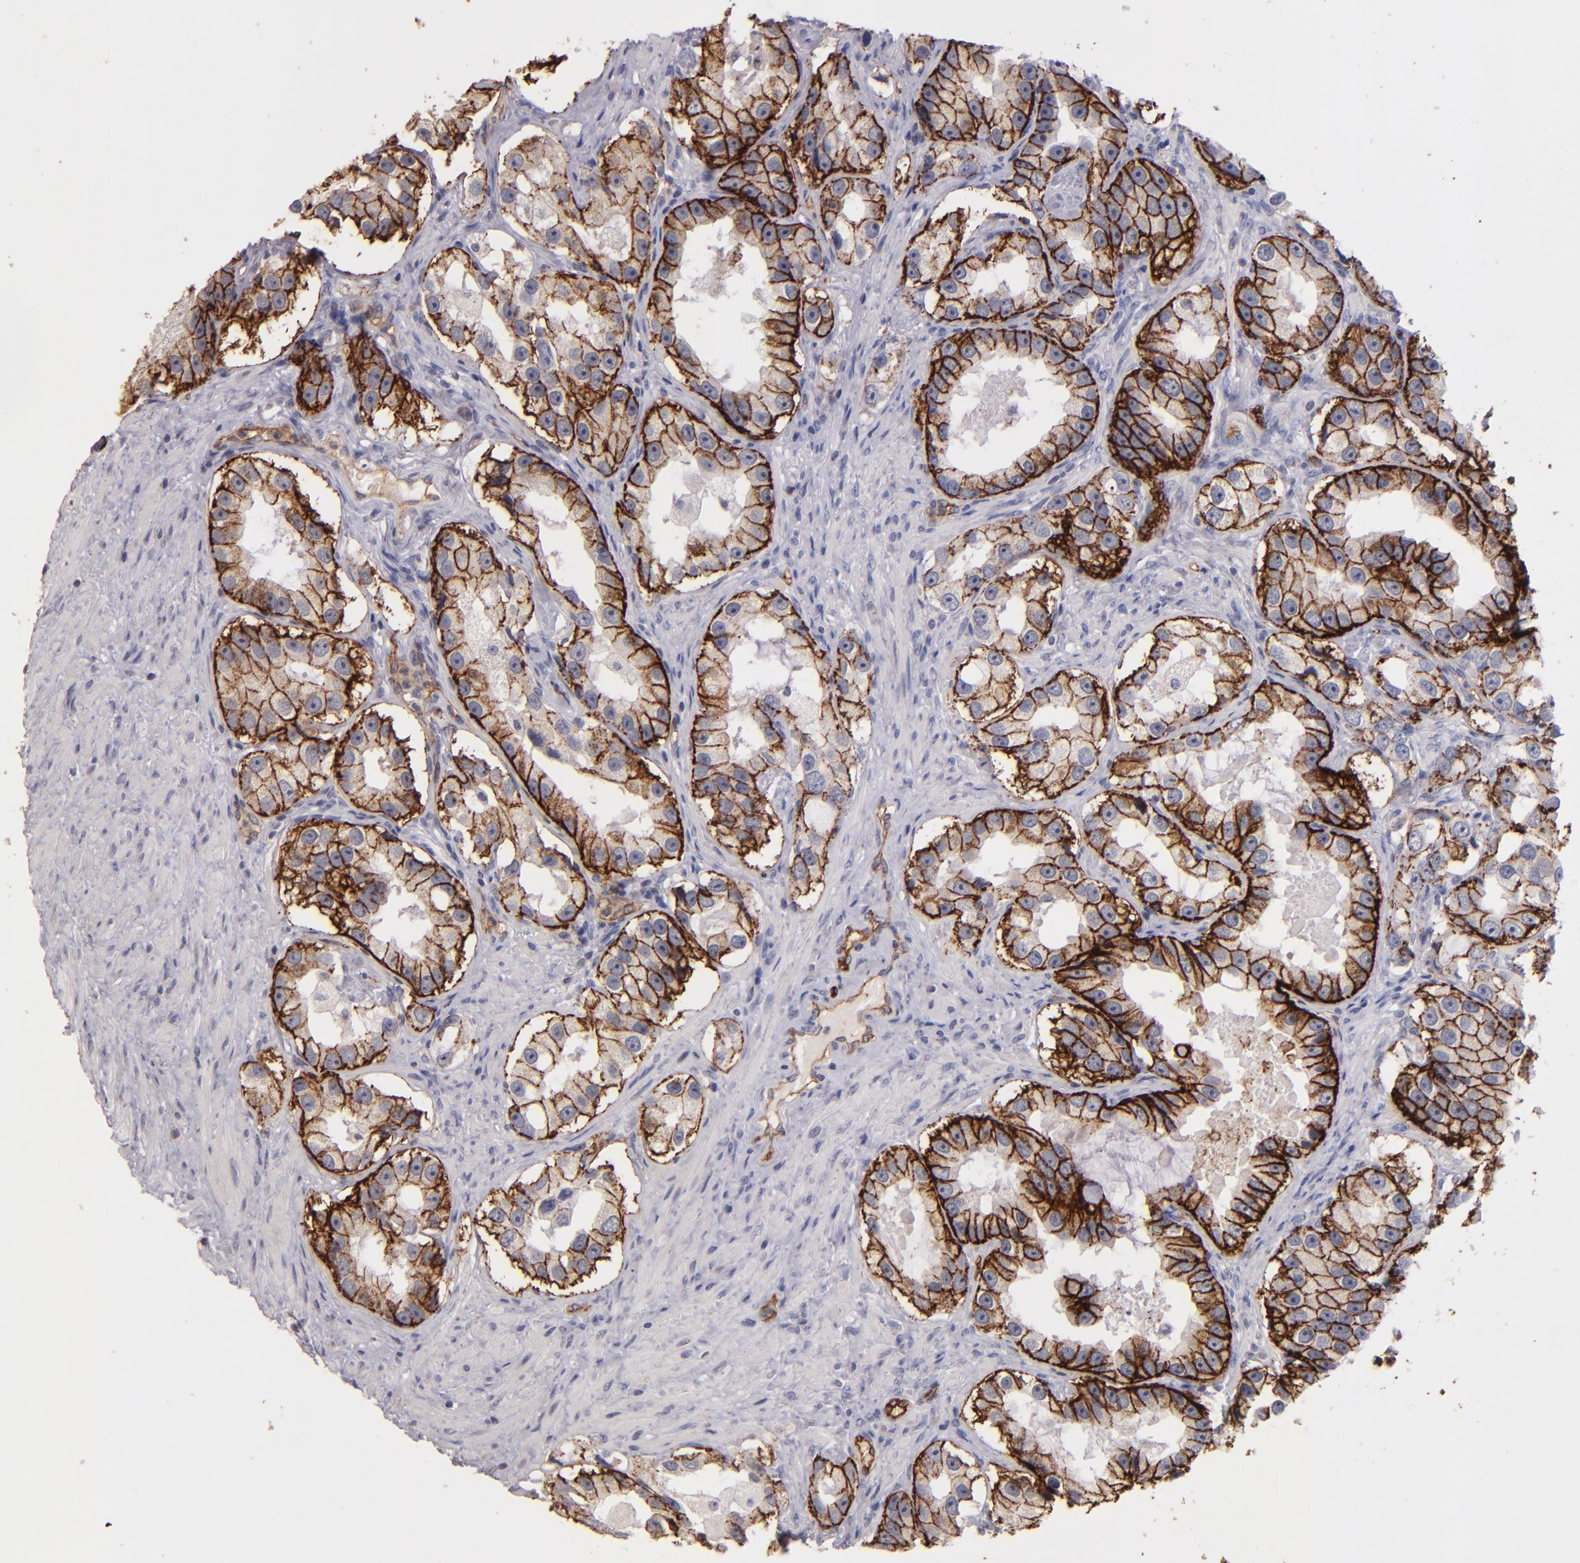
{"staining": {"intensity": "strong", "quantity": ">75%", "location": "cytoplasmic/membranous"}, "tissue": "prostate cancer", "cell_type": "Tumor cells", "image_type": "cancer", "snomed": [{"axis": "morphology", "description": "Adenocarcinoma, High grade"}, {"axis": "topography", "description": "Prostate"}], "caption": "Tumor cells display high levels of strong cytoplasmic/membranous positivity in approximately >75% of cells in human high-grade adenocarcinoma (prostate). The staining was performed using DAB to visualize the protein expression in brown, while the nuclei were stained in blue with hematoxylin (Magnification: 20x).", "gene": "CLDN5", "patient": {"sex": "male", "age": 63}}